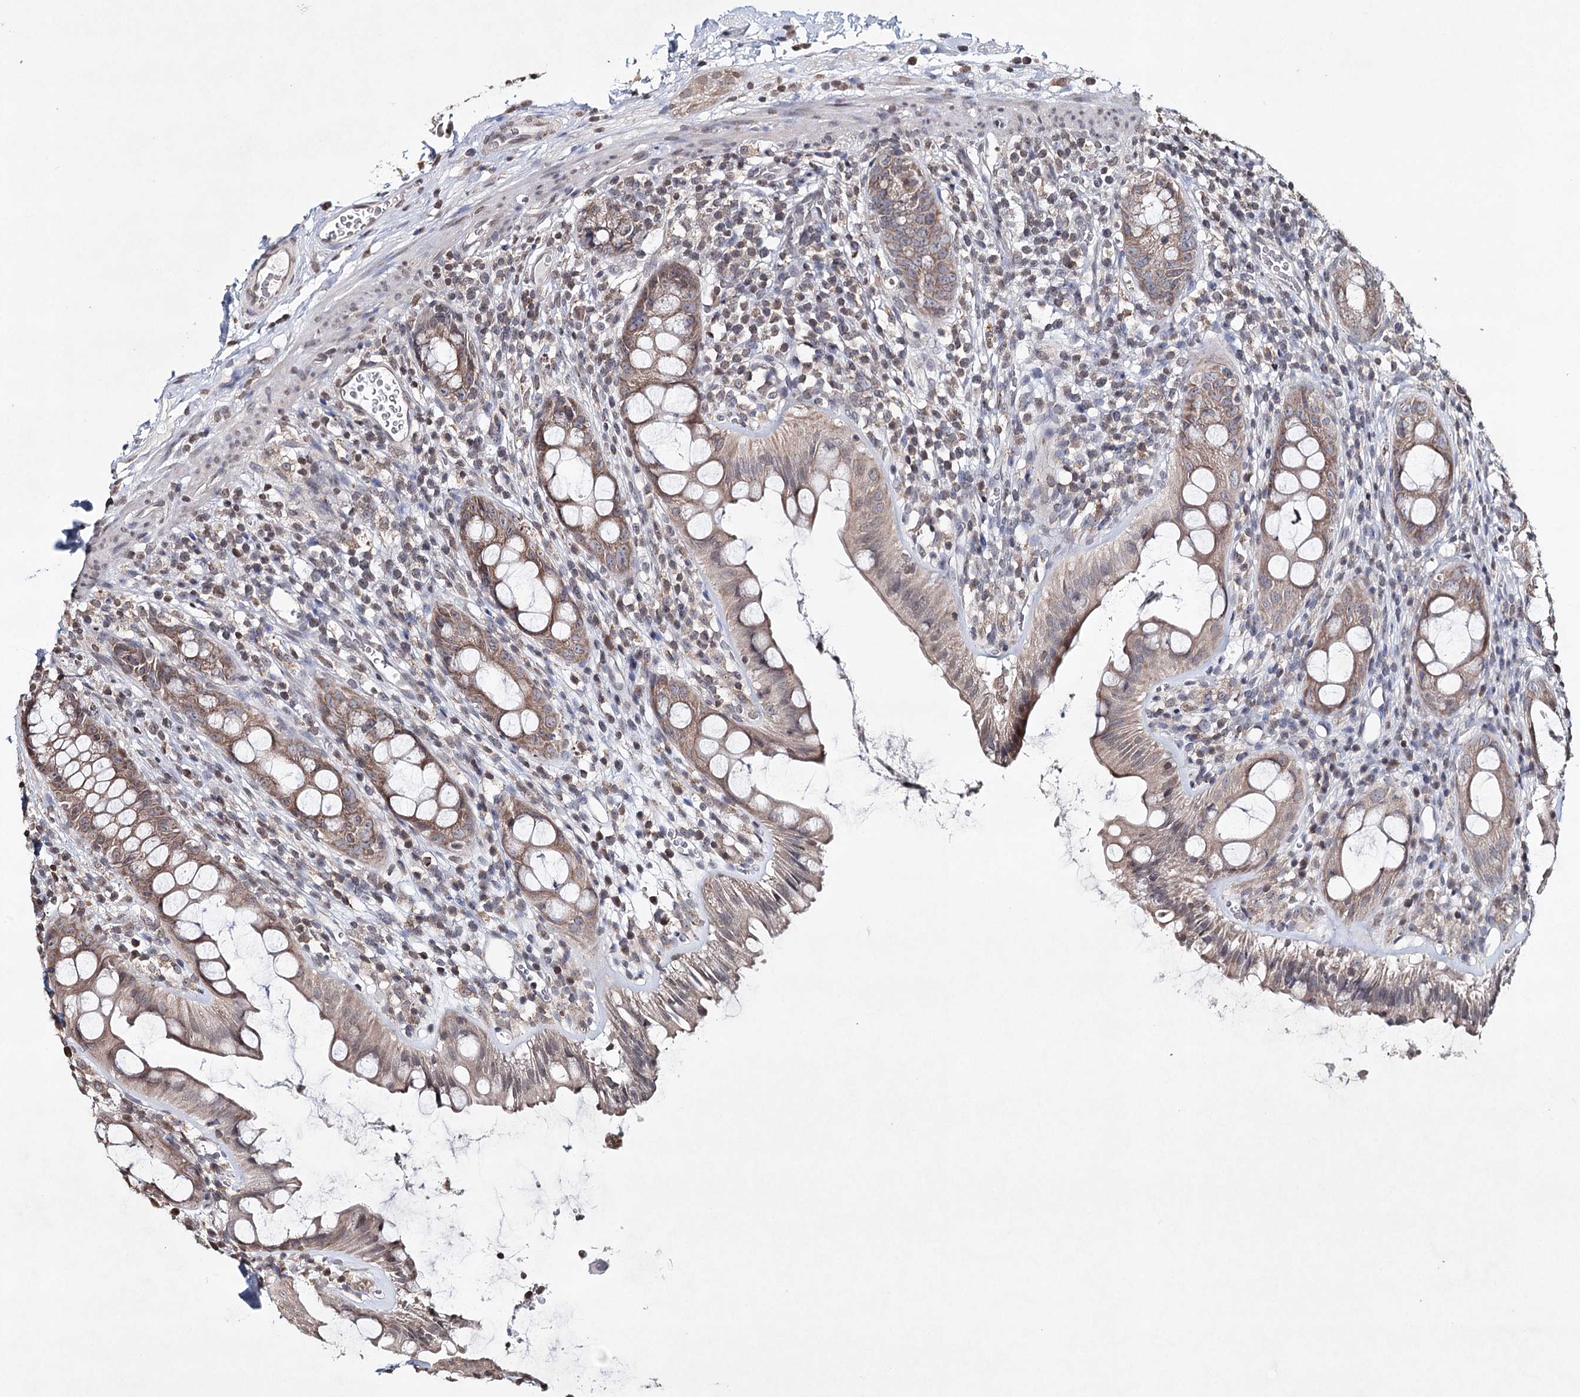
{"staining": {"intensity": "moderate", "quantity": ">75%", "location": "cytoplasmic/membranous"}, "tissue": "rectum", "cell_type": "Glandular cells", "image_type": "normal", "snomed": [{"axis": "morphology", "description": "Normal tissue, NOS"}, {"axis": "topography", "description": "Rectum"}], "caption": "A high-resolution image shows IHC staining of unremarkable rectum, which displays moderate cytoplasmic/membranous positivity in about >75% of glandular cells.", "gene": "ICOS", "patient": {"sex": "female", "age": 57}}